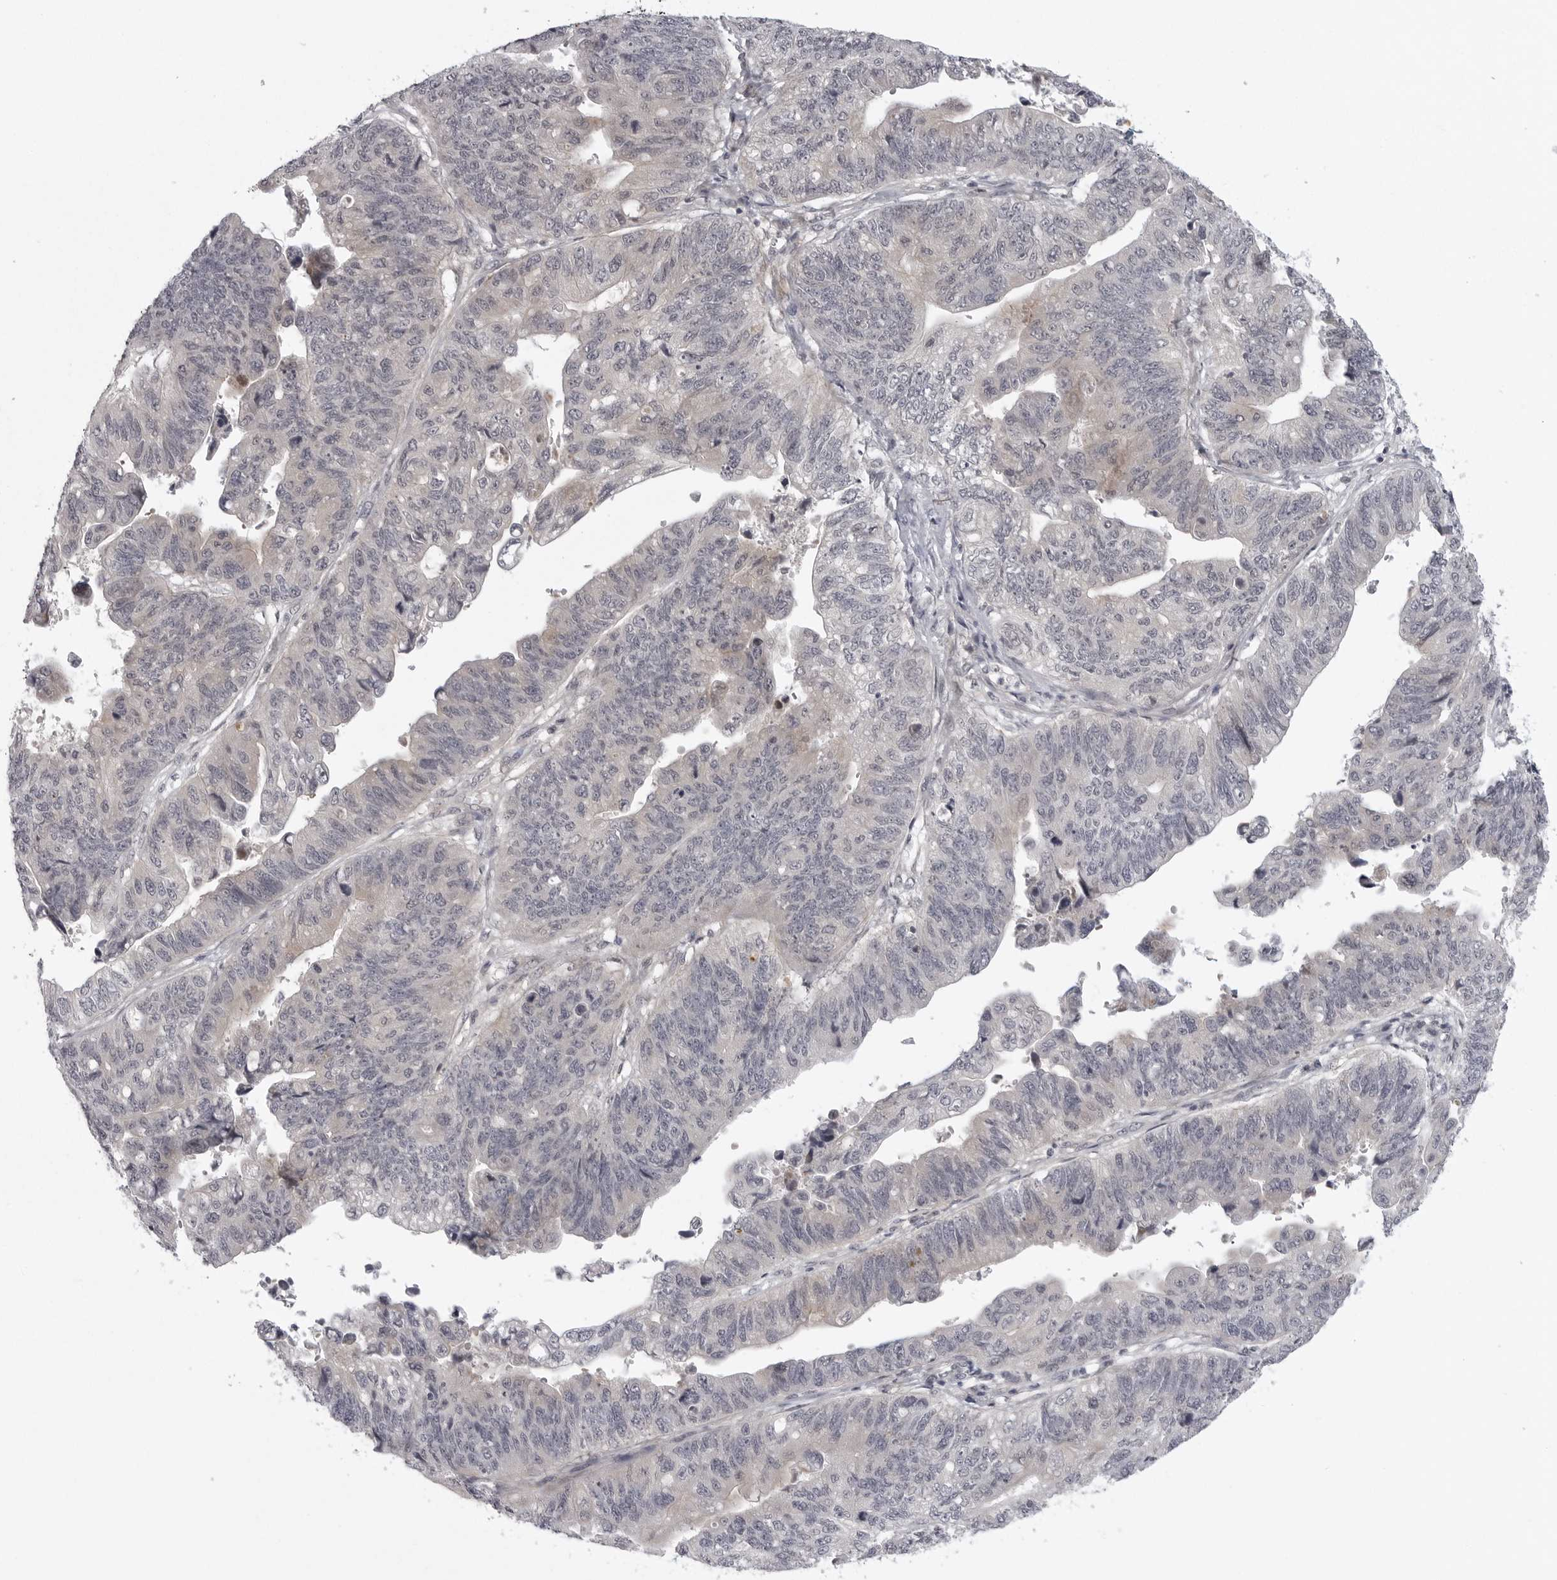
{"staining": {"intensity": "negative", "quantity": "none", "location": "none"}, "tissue": "stomach cancer", "cell_type": "Tumor cells", "image_type": "cancer", "snomed": [{"axis": "morphology", "description": "Adenocarcinoma, NOS"}, {"axis": "topography", "description": "Stomach"}], "caption": "A micrograph of stomach cancer stained for a protein shows no brown staining in tumor cells. Brightfield microscopy of immunohistochemistry stained with DAB (brown) and hematoxylin (blue), captured at high magnification.", "gene": "CD300LD", "patient": {"sex": "male", "age": 59}}